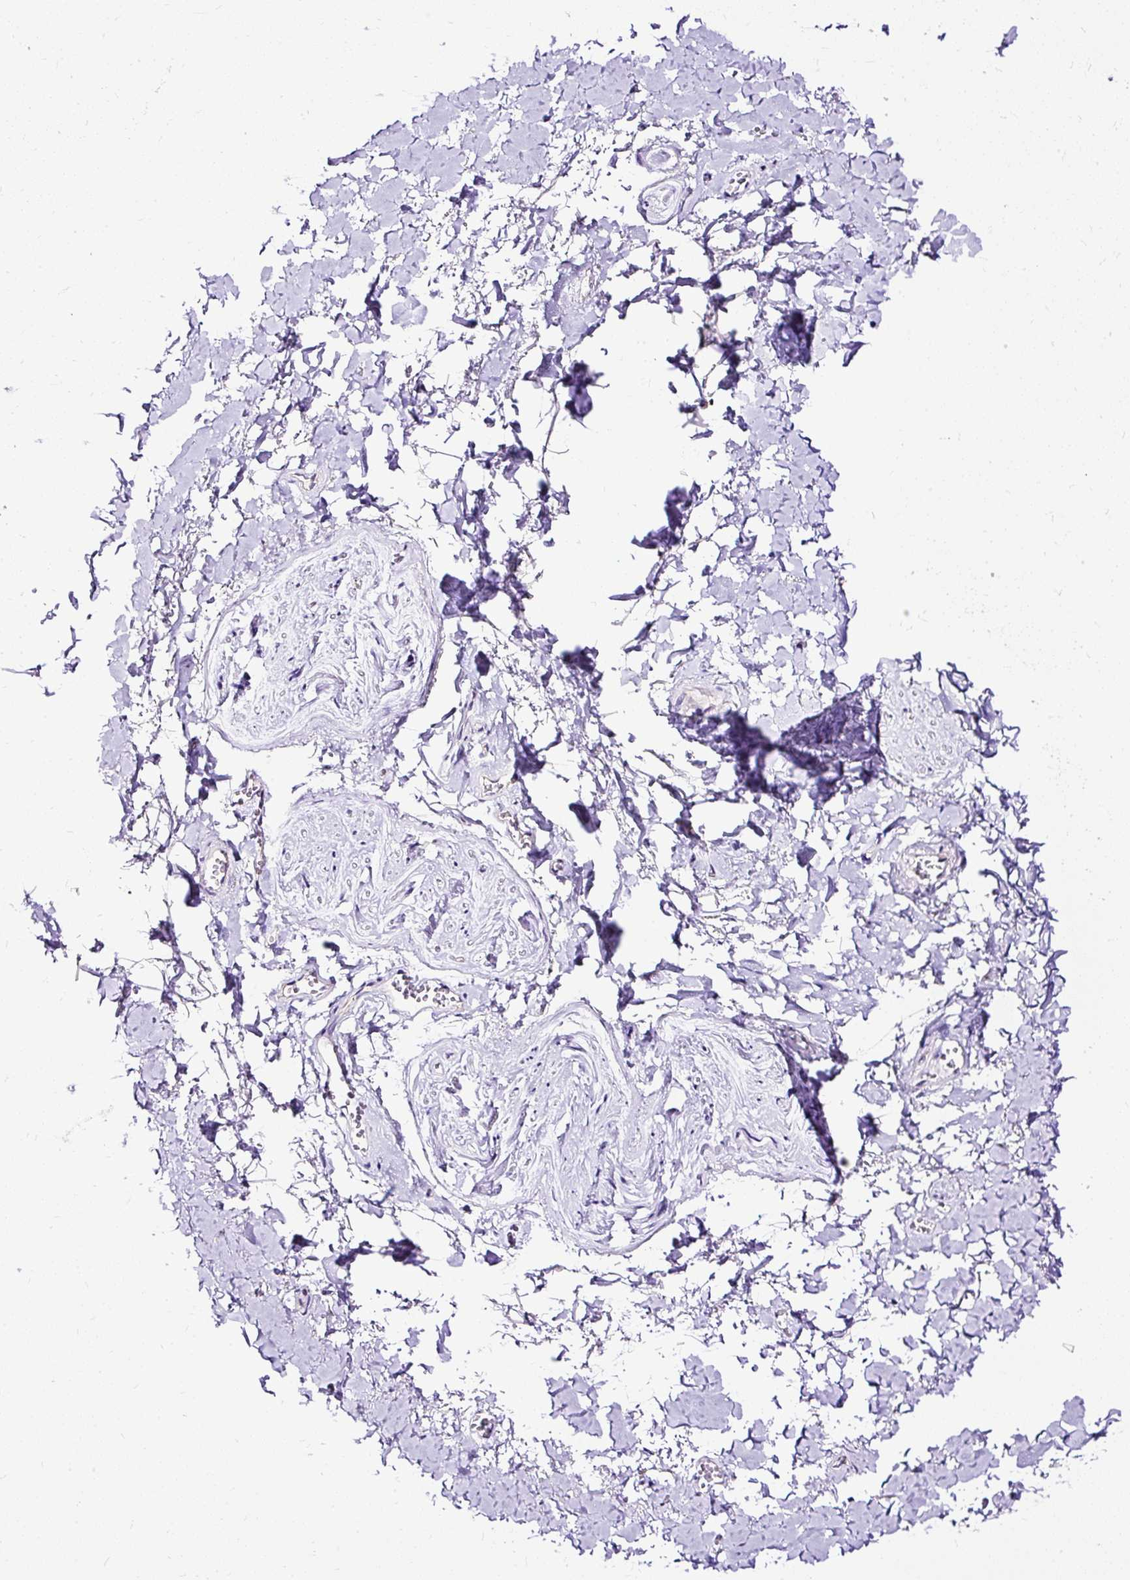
{"staining": {"intensity": "negative", "quantity": "none", "location": "none"}, "tissue": "adipose tissue", "cell_type": "Adipocytes", "image_type": "normal", "snomed": [{"axis": "morphology", "description": "Normal tissue, NOS"}, {"axis": "topography", "description": "Vulva"}, {"axis": "topography", "description": "Vagina"}, {"axis": "topography", "description": "Peripheral nerve tissue"}], "caption": "Photomicrograph shows no protein expression in adipocytes of unremarkable adipose tissue.", "gene": "TWF2", "patient": {"sex": "female", "age": 66}}